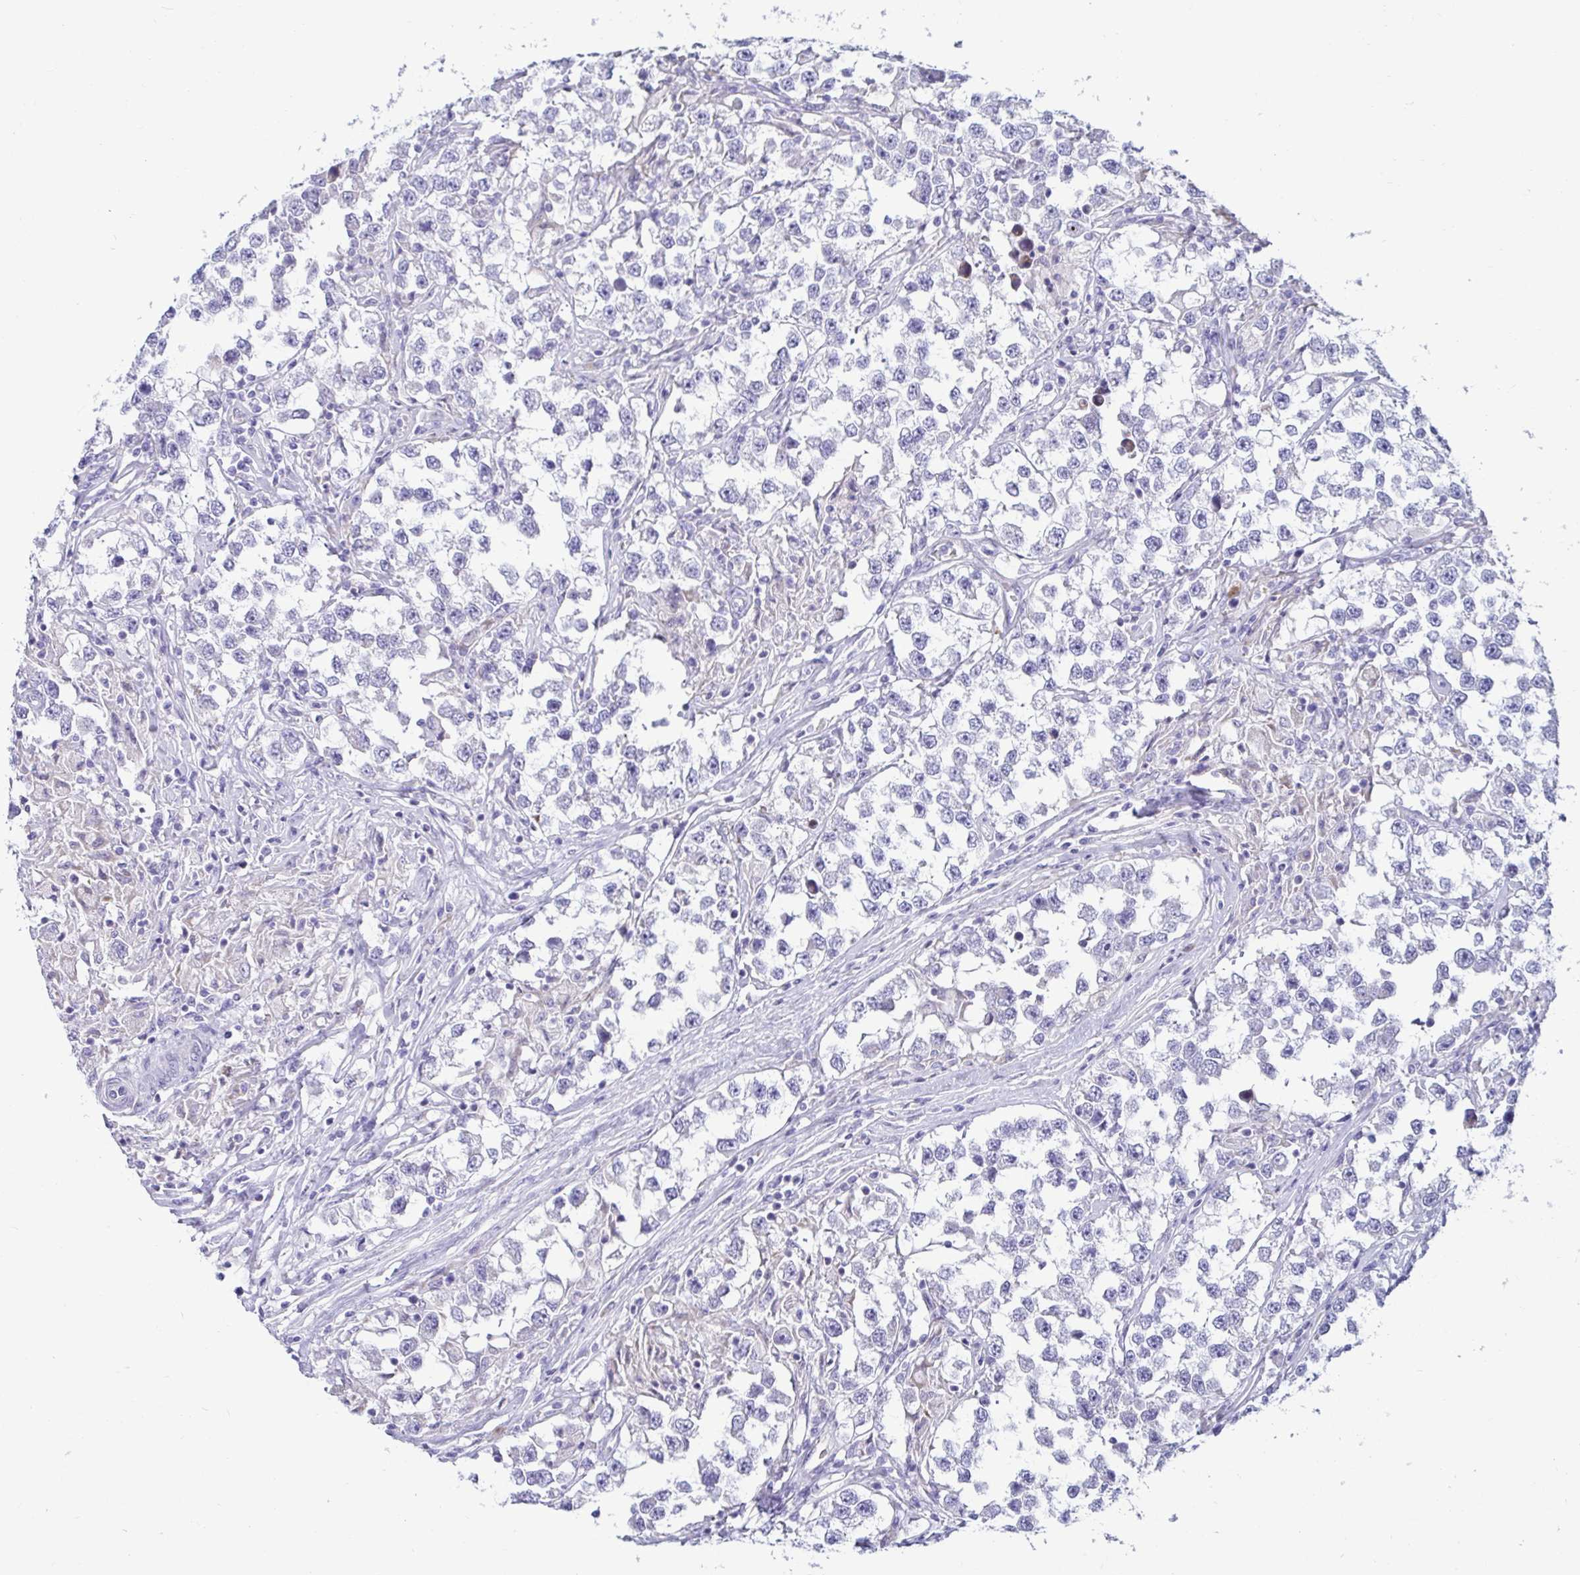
{"staining": {"intensity": "negative", "quantity": "none", "location": "none"}, "tissue": "testis cancer", "cell_type": "Tumor cells", "image_type": "cancer", "snomed": [{"axis": "morphology", "description": "Seminoma, NOS"}, {"axis": "topography", "description": "Testis"}], "caption": "Micrograph shows no significant protein staining in tumor cells of testis seminoma.", "gene": "TFPI2", "patient": {"sex": "male", "age": 46}}